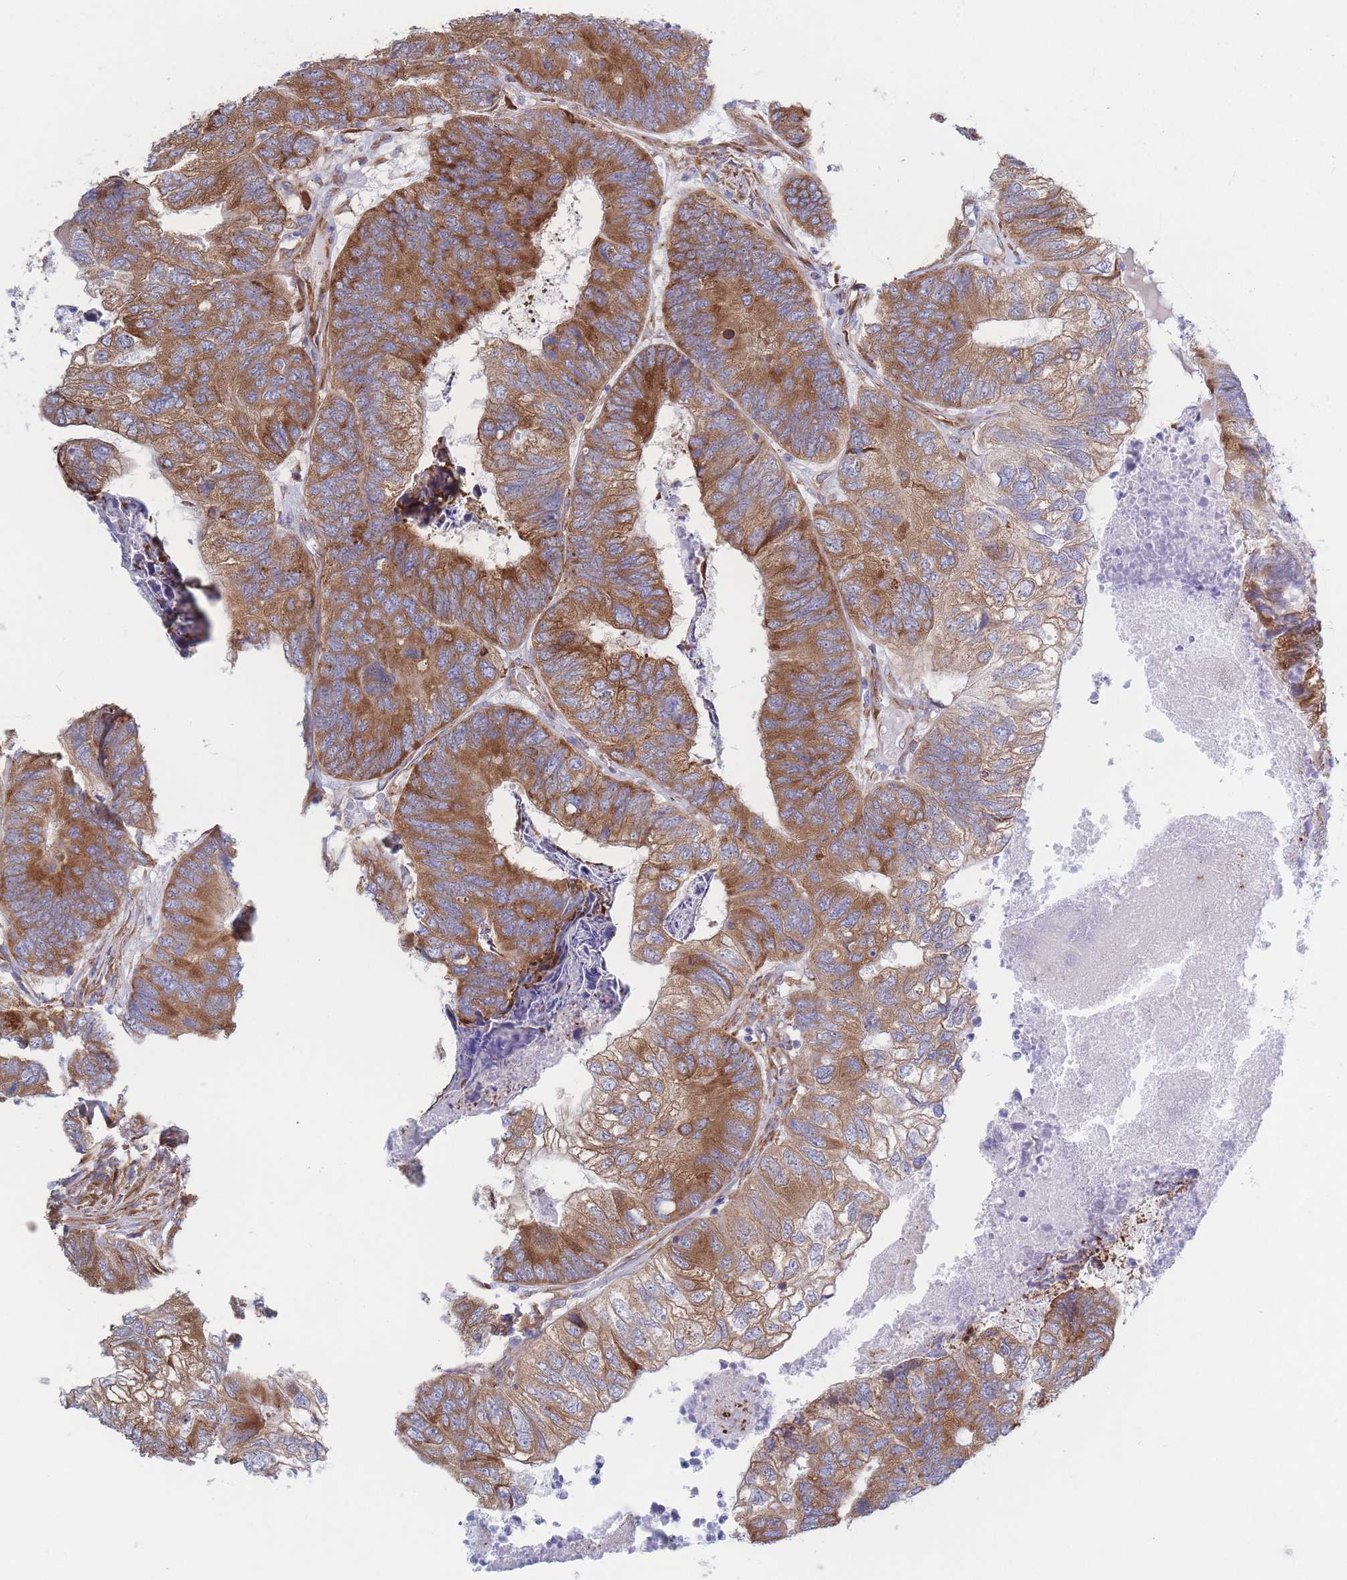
{"staining": {"intensity": "moderate", "quantity": ">75%", "location": "cytoplasmic/membranous"}, "tissue": "colorectal cancer", "cell_type": "Tumor cells", "image_type": "cancer", "snomed": [{"axis": "morphology", "description": "Adenocarcinoma, NOS"}, {"axis": "topography", "description": "Colon"}], "caption": "This is a micrograph of immunohistochemistry (IHC) staining of colorectal cancer, which shows moderate expression in the cytoplasmic/membranous of tumor cells.", "gene": "RPL8", "patient": {"sex": "female", "age": 67}}